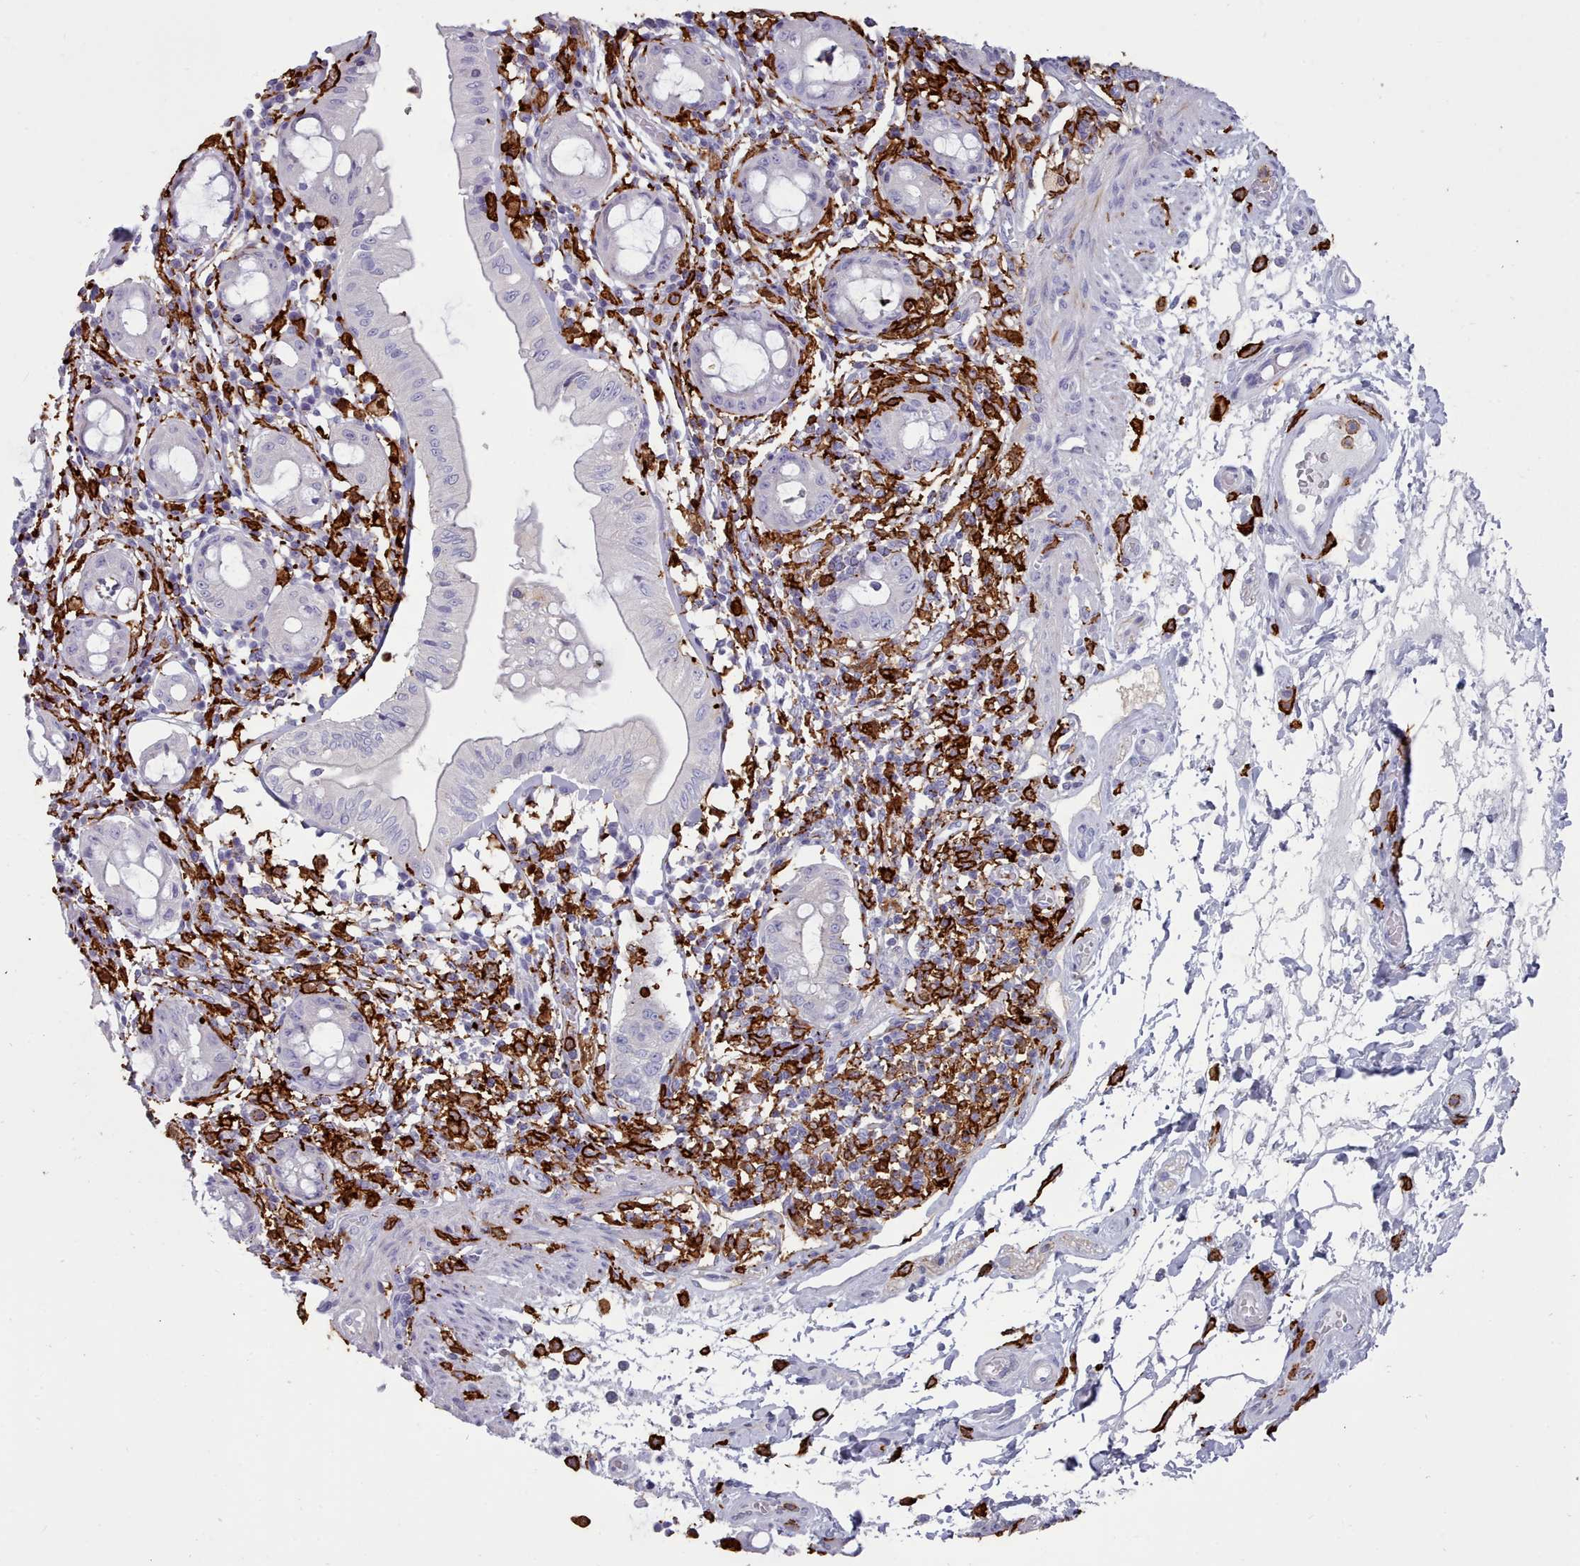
{"staining": {"intensity": "negative", "quantity": "none", "location": "none"}, "tissue": "rectum", "cell_type": "Glandular cells", "image_type": "normal", "snomed": [{"axis": "morphology", "description": "Normal tissue, NOS"}, {"axis": "topography", "description": "Rectum"}], "caption": "Human rectum stained for a protein using IHC demonstrates no expression in glandular cells.", "gene": "AIF1", "patient": {"sex": "female", "age": 57}}